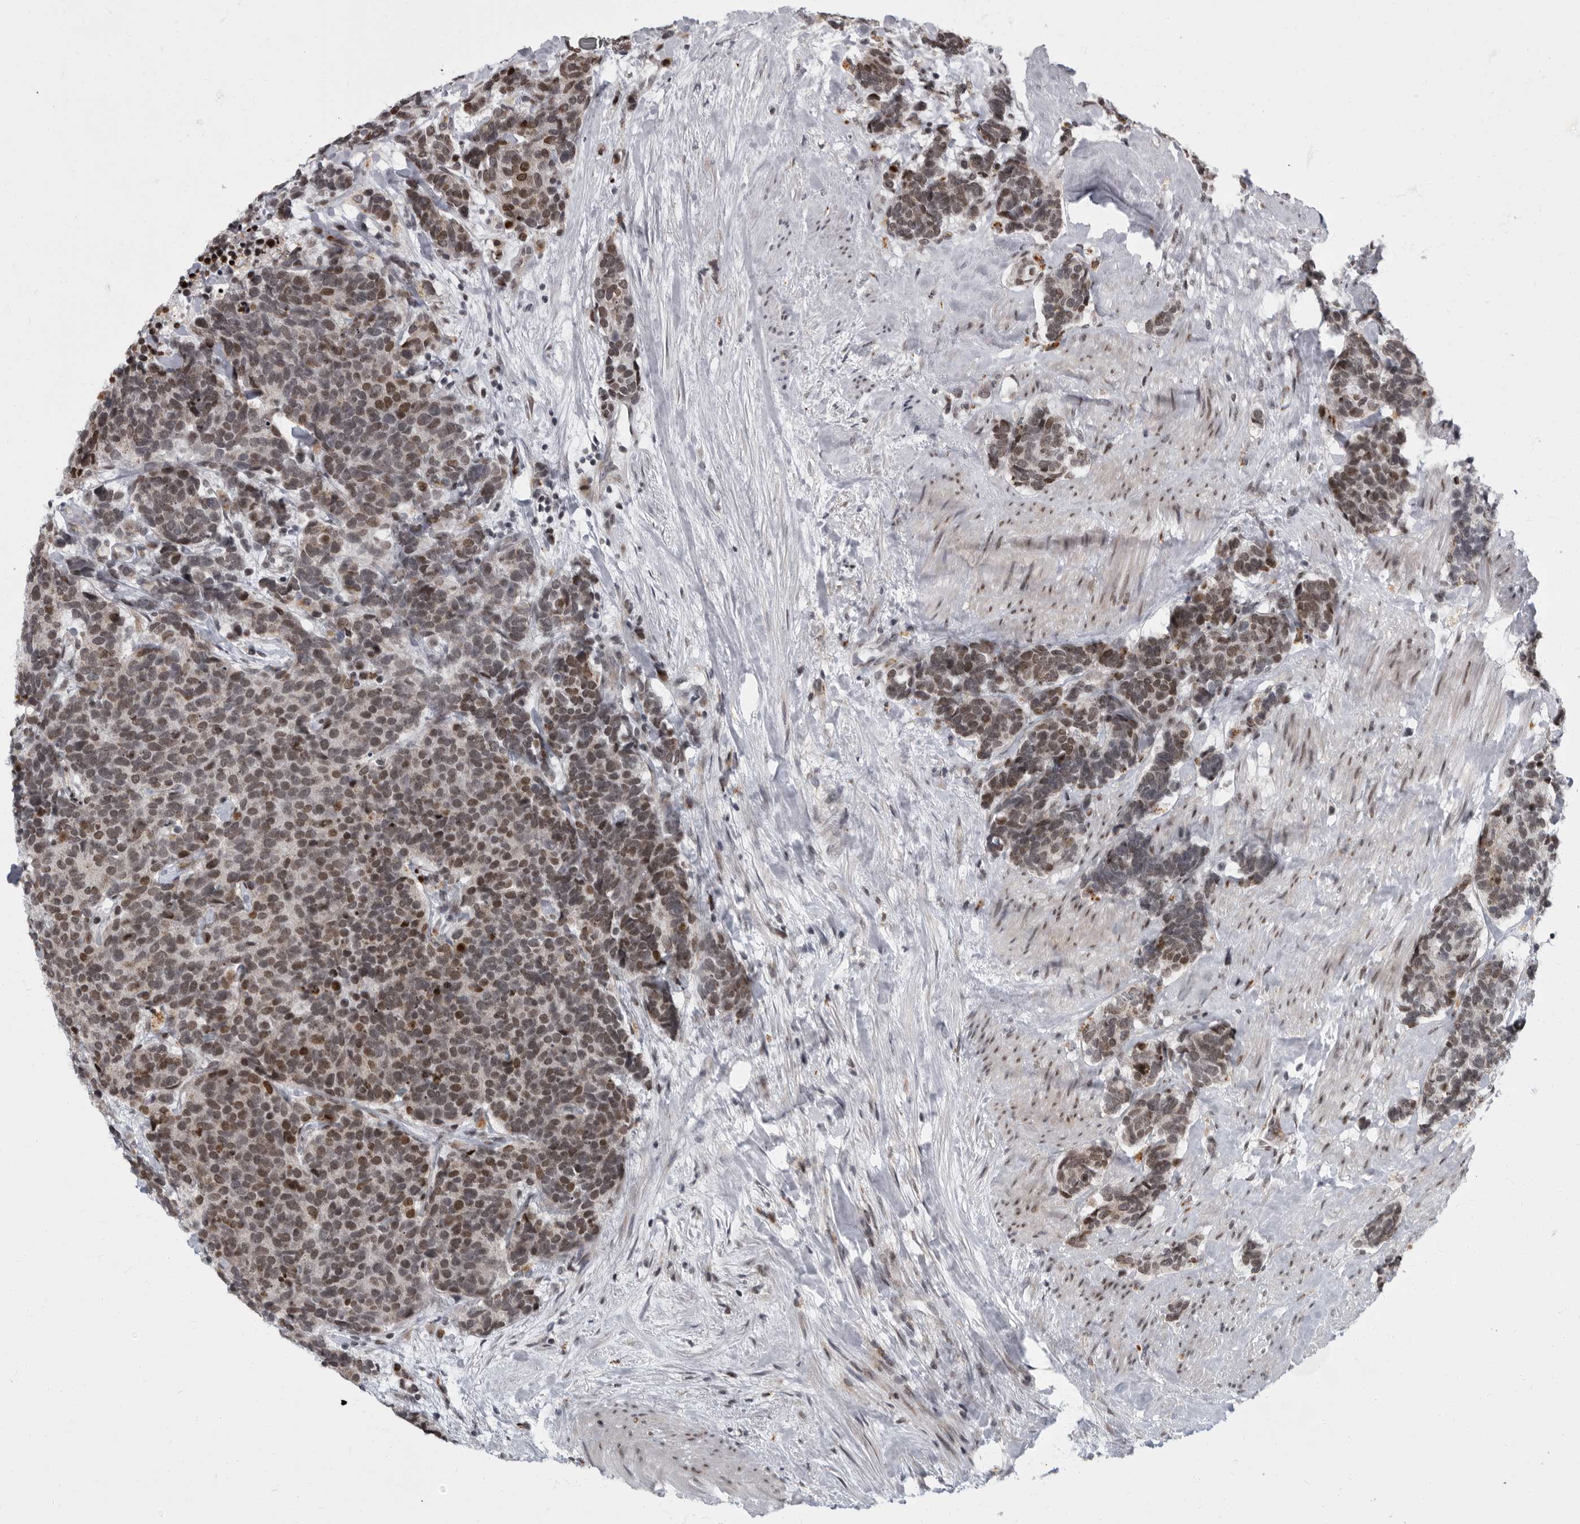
{"staining": {"intensity": "moderate", "quantity": ">75%", "location": "nuclear"}, "tissue": "carcinoid", "cell_type": "Tumor cells", "image_type": "cancer", "snomed": [{"axis": "morphology", "description": "Carcinoma, NOS"}, {"axis": "morphology", "description": "Carcinoid, malignant, NOS"}, {"axis": "topography", "description": "Urinary bladder"}], "caption": "High-power microscopy captured an immunohistochemistry (IHC) image of carcinoid (malignant), revealing moderate nuclear expression in approximately >75% of tumor cells.", "gene": "EVI5", "patient": {"sex": "male", "age": 57}}